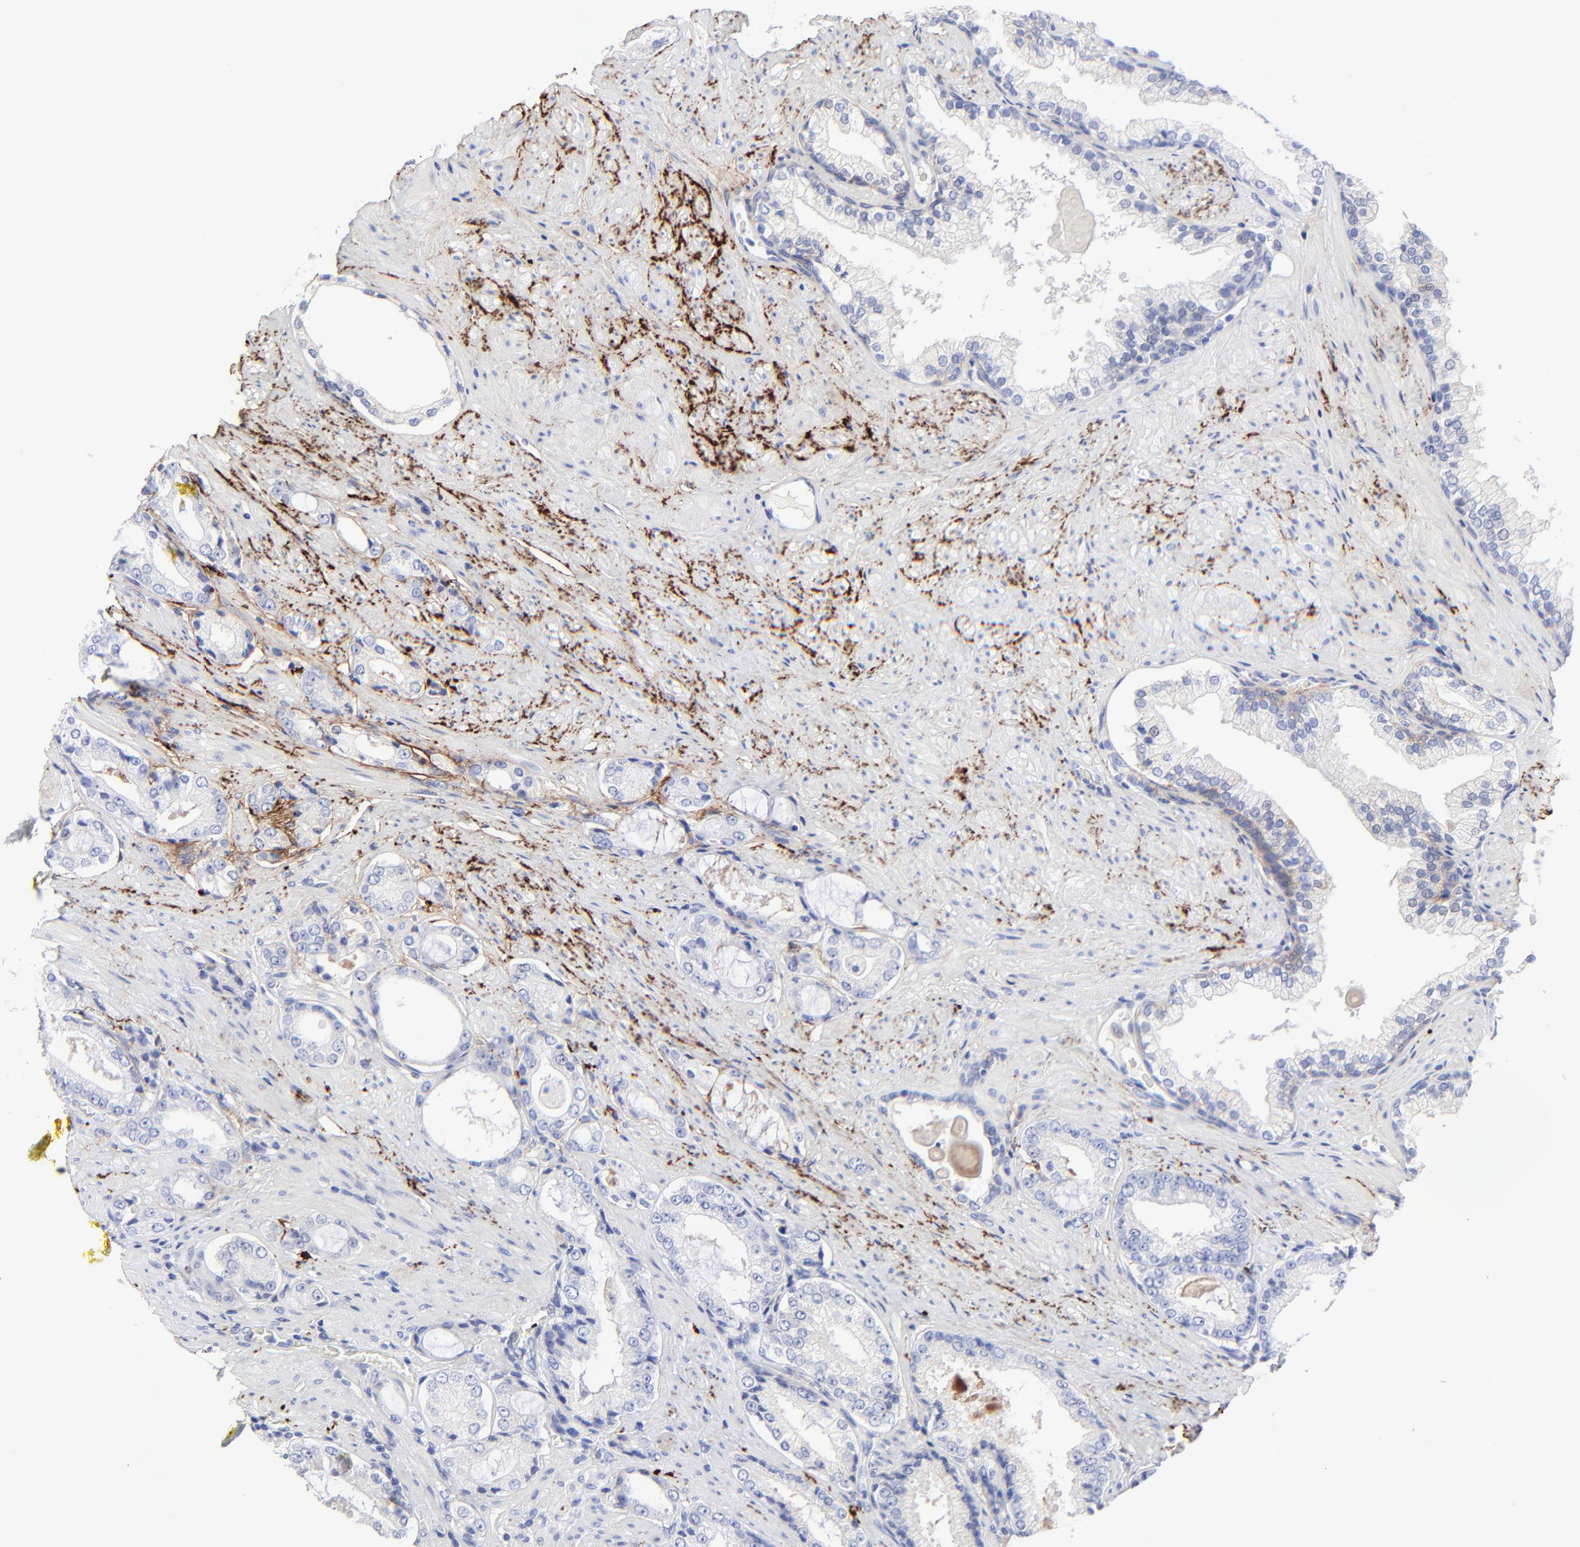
{"staining": {"intensity": "negative", "quantity": "none", "location": "none"}, "tissue": "prostate cancer", "cell_type": "Tumor cells", "image_type": "cancer", "snomed": [{"axis": "morphology", "description": "Adenocarcinoma, Medium grade"}, {"axis": "topography", "description": "Prostate"}], "caption": "DAB immunohistochemical staining of human medium-grade adenocarcinoma (prostate) exhibits no significant expression in tumor cells. (Stains: DAB (3,3'-diaminobenzidine) immunohistochemistry with hematoxylin counter stain, Microscopy: brightfield microscopy at high magnification).", "gene": "FBLN2", "patient": {"sex": "male", "age": 60}}